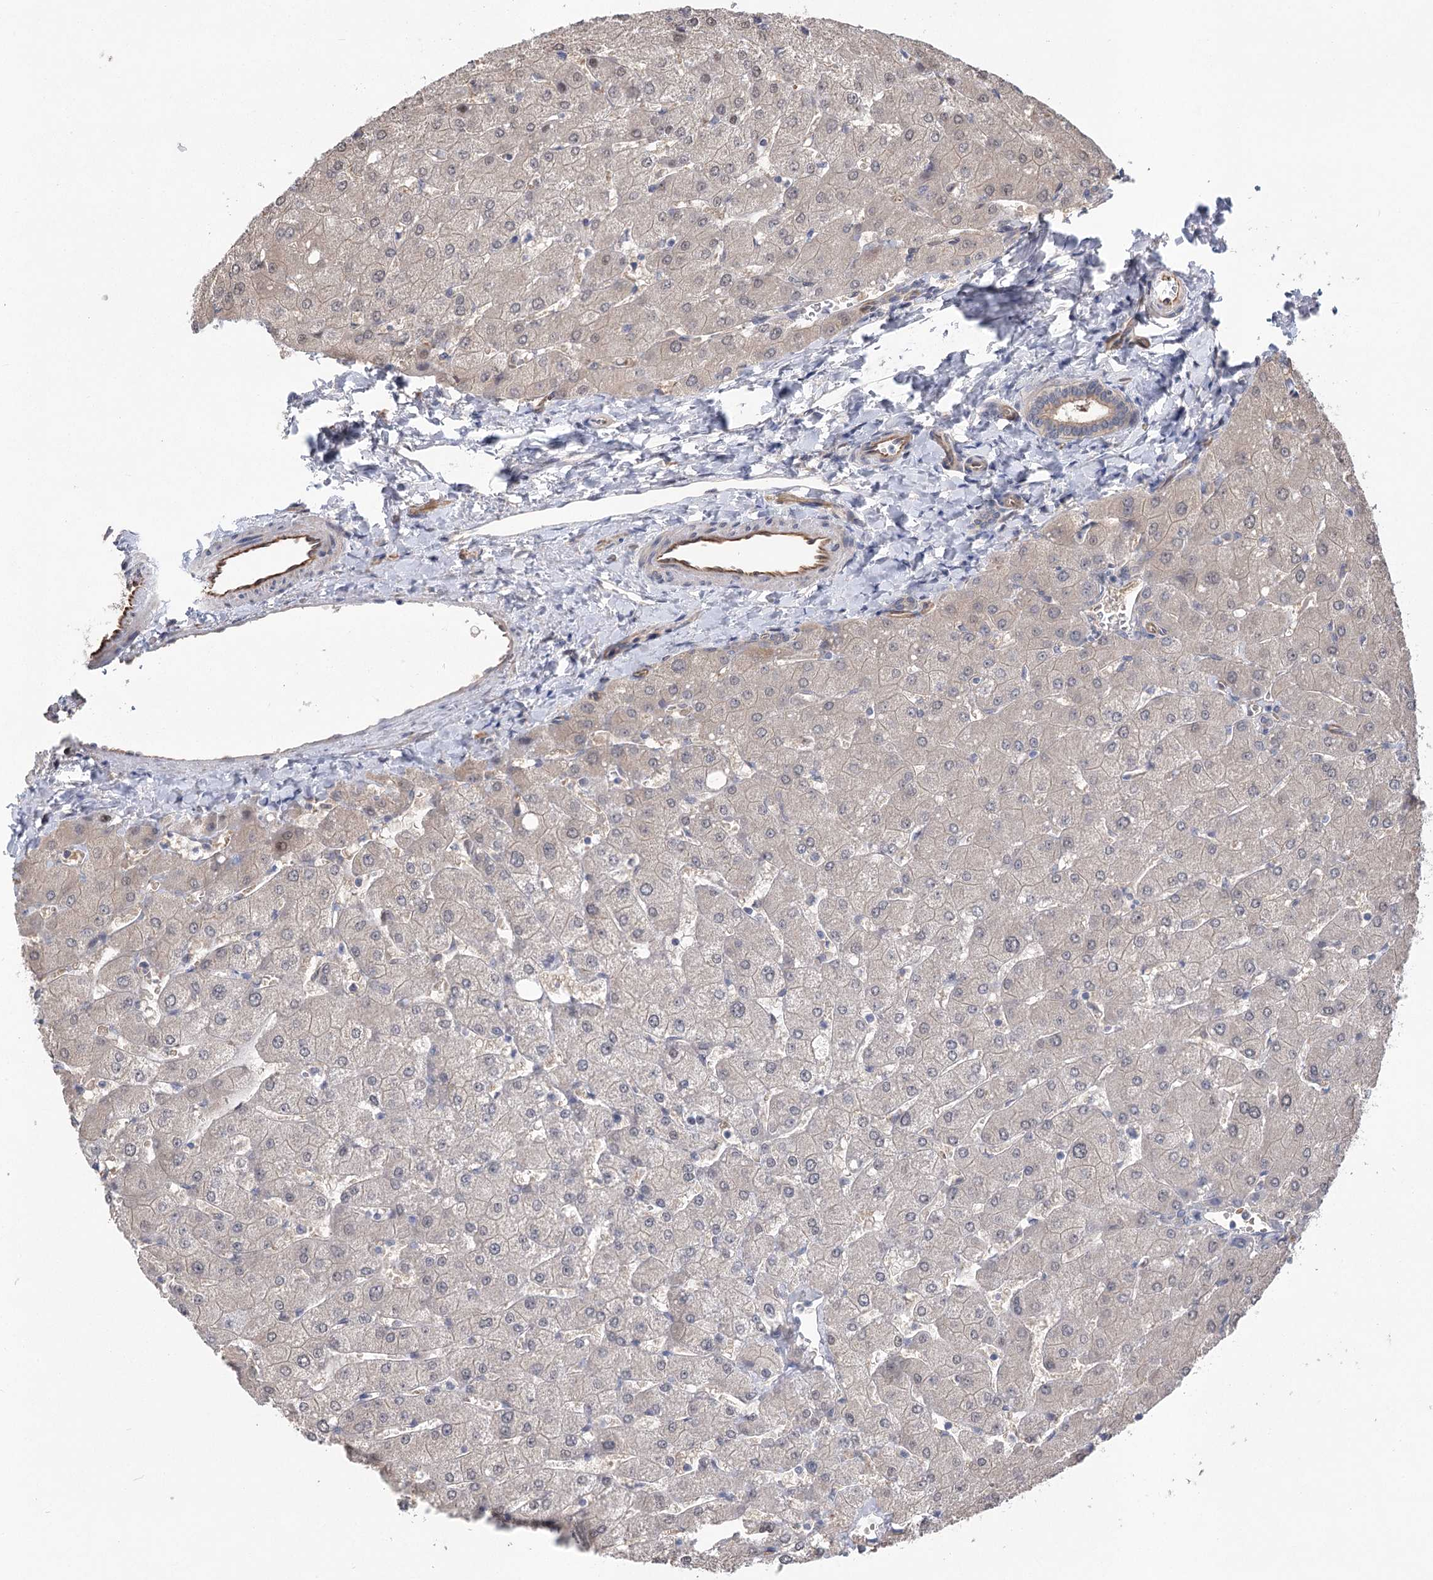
{"staining": {"intensity": "weak", "quantity": "<25%", "location": "cytoplasmic/membranous"}, "tissue": "liver", "cell_type": "Cholangiocytes", "image_type": "normal", "snomed": [{"axis": "morphology", "description": "Normal tissue, NOS"}, {"axis": "topography", "description": "Liver"}], "caption": "This is an immunohistochemistry (IHC) photomicrograph of normal human liver. There is no staining in cholangiocytes.", "gene": "RWDD4", "patient": {"sex": "male", "age": 55}}